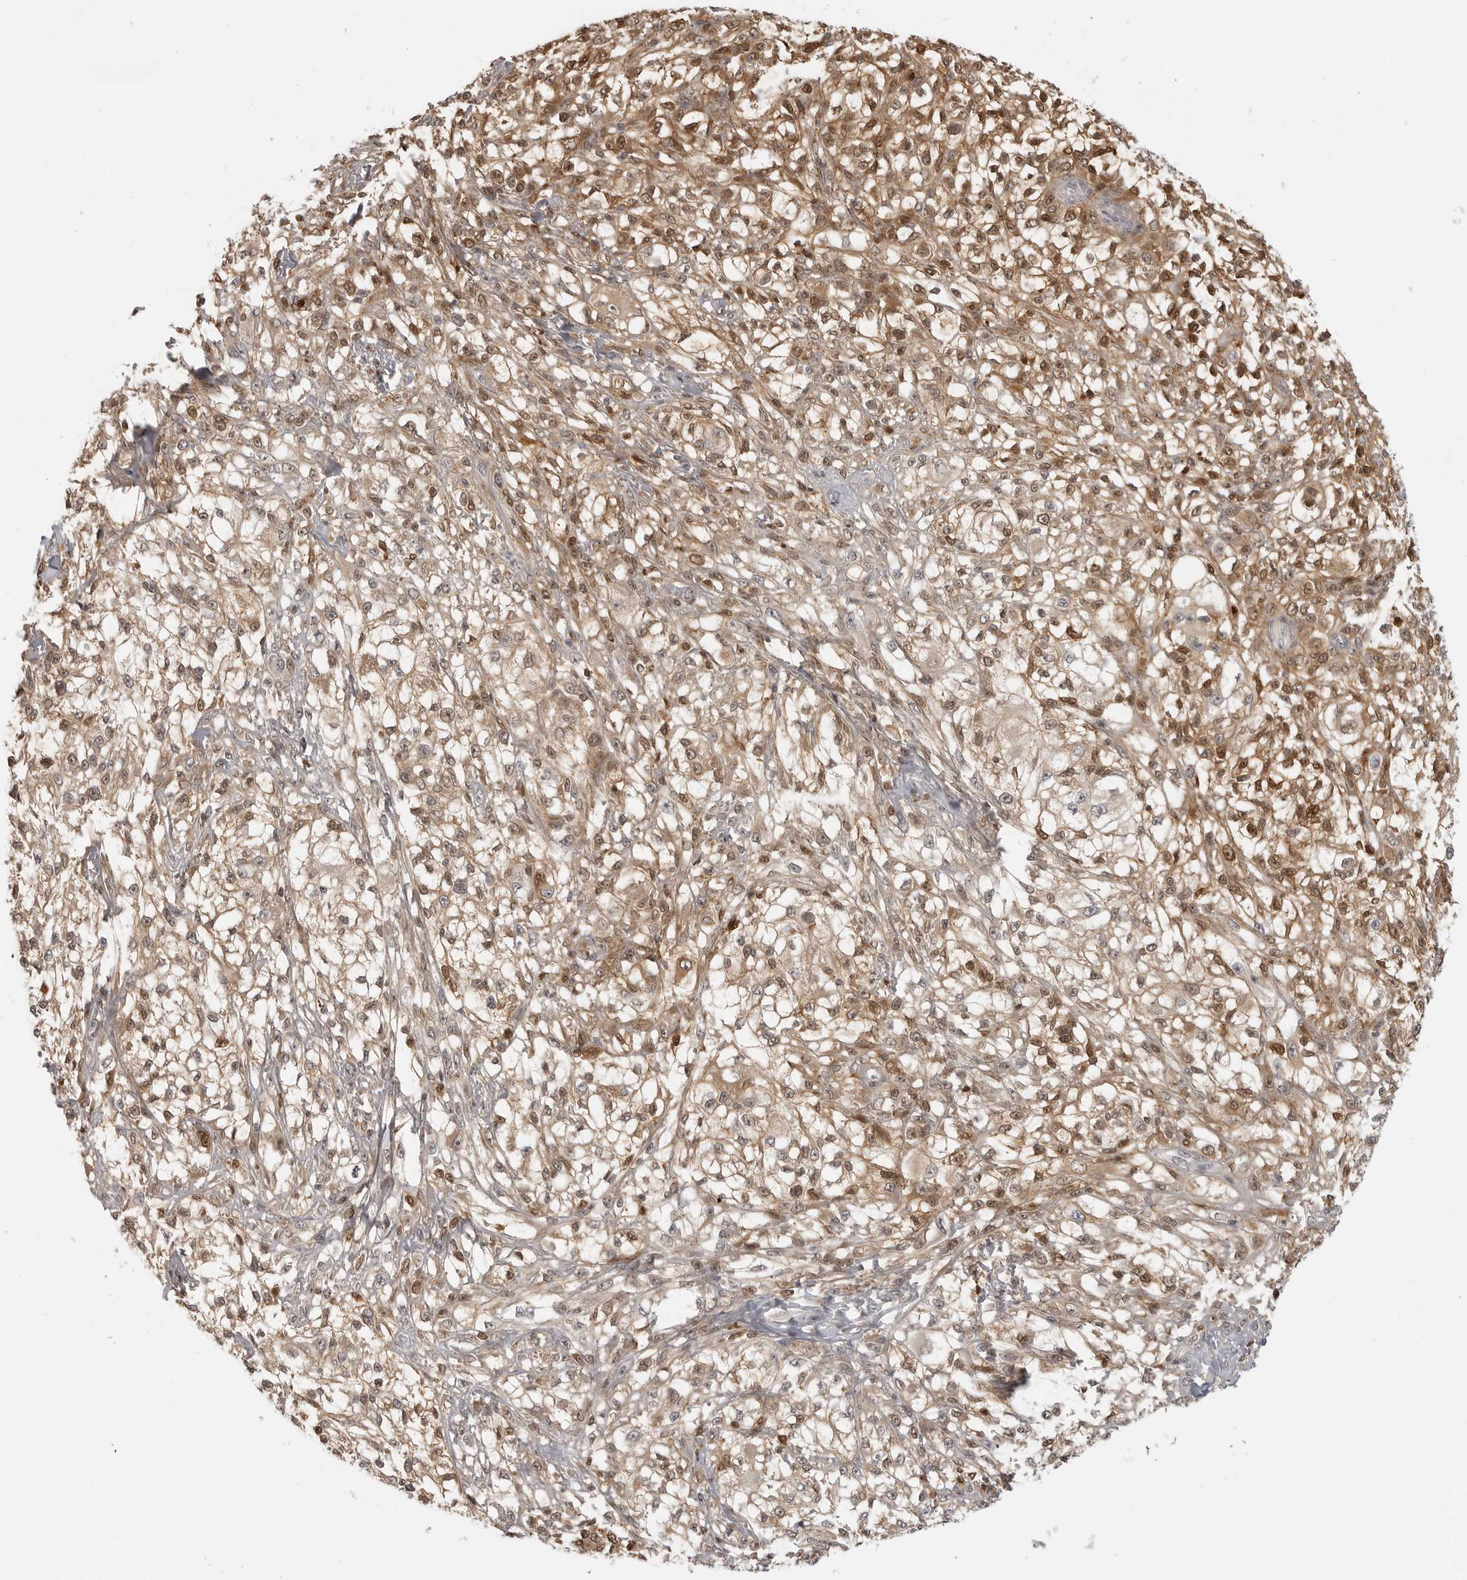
{"staining": {"intensity": "moderate", "quantity": ">75%", "location": "cytoplasmic/membranous,nuclear"}, "tissue": "melanoma", "cell_type": "Tumor cells", "image_type": "cancer", "snomed": [{"axis": "morphology", "description": "Malignant melanoma, NOS"}, {"axis": "topography", "description": "Skin of head"}], "caption": "A brown stain highlights moderate cytoplasmic/membranous and nuclear expression of a protein in malignant melanoma tumor cells. The staining was performed using DAB (3,3'-diaminobenzidine), with brown indicating positive protein expression. Nuclei are stained blue with hematoxylin.", "gene": "CTIF", "patient": {"sex": "male", "age": 83}}